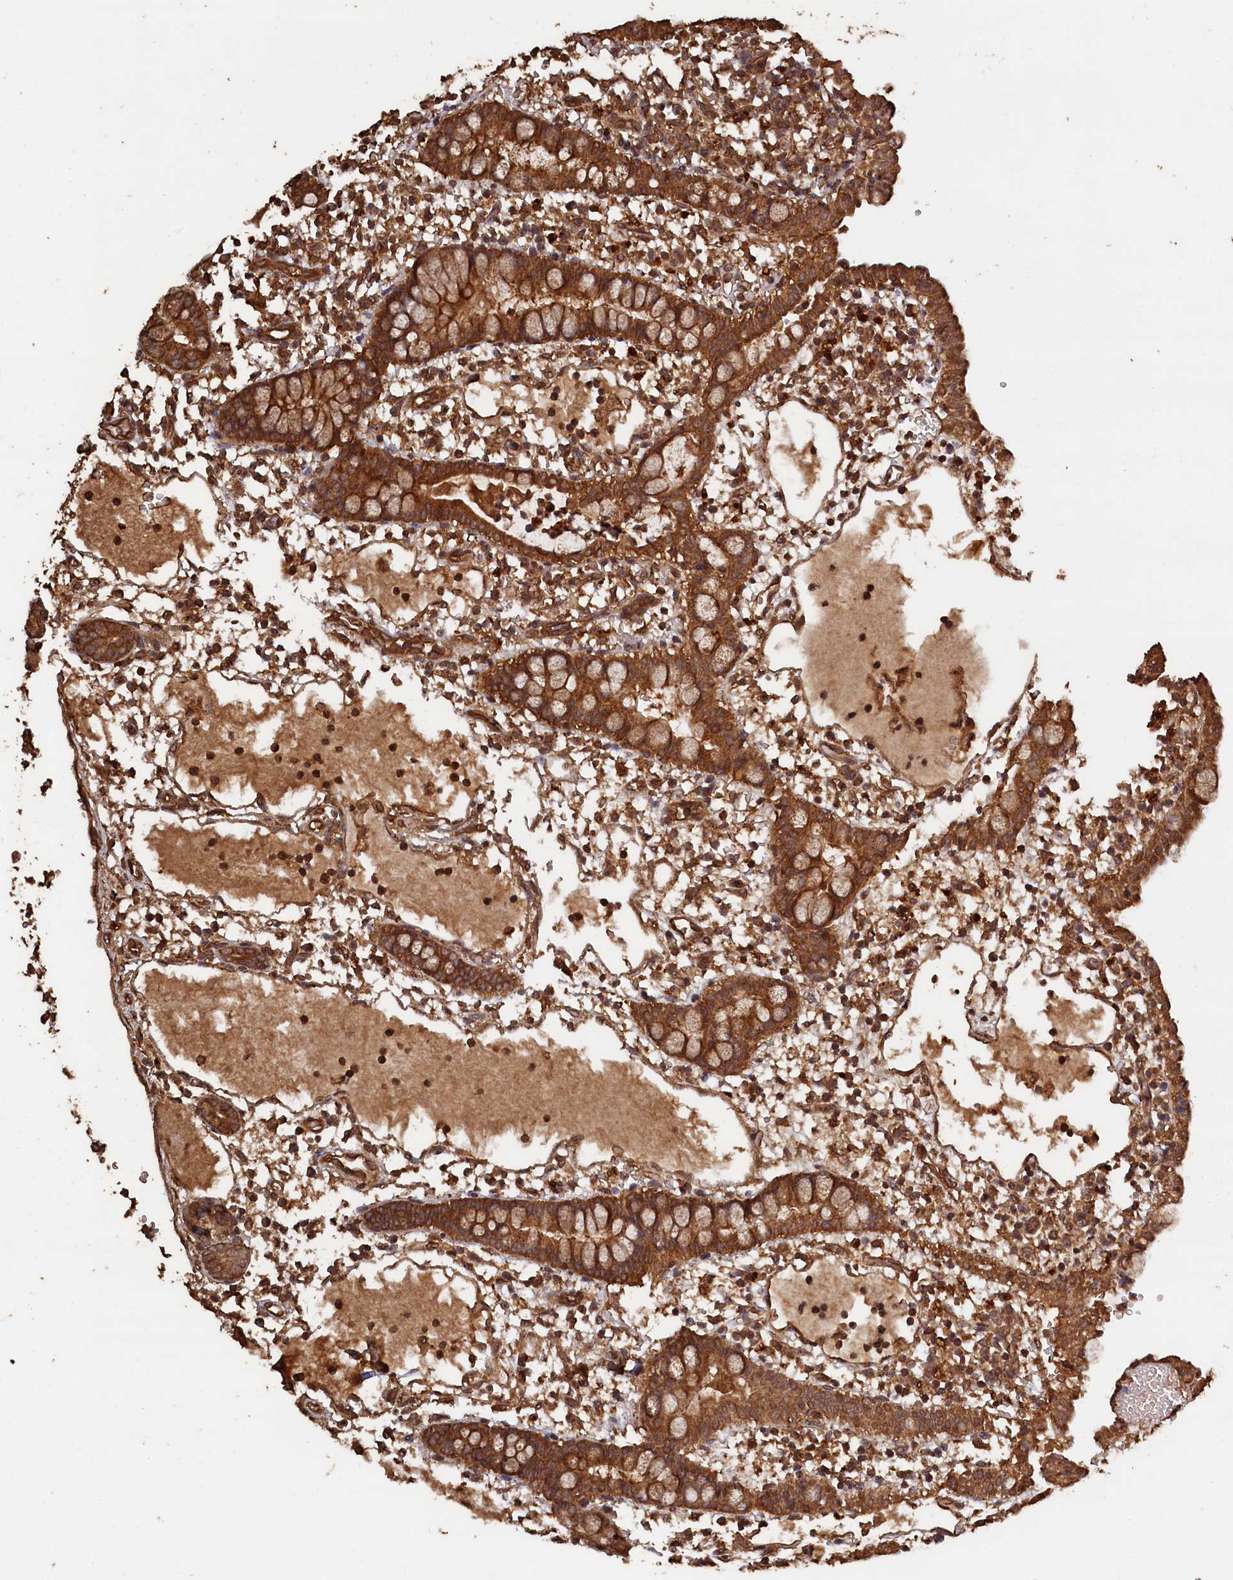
{"staining": {"intensity": "strong", "quantity": ">75%", "location": "cytoplasmic/membranous"}, "tissue": "small intestine", "cell_type": "Glandular cells", "image_type": "normal", "snomed": [{"axis": "morphology", "description": "Normal tissue, NOS"}, {"axis": "morphology", "description": "Developmental malformation"}, {"axis": "topography", "description": "Small intestine"}], "caption": "Glandular cells show high levels of strong cytoplasmic/membranous expression in approximately >75% of cells in normal human small intestine. (DAB IHC, brown staining for protein, blue staining for nuclei).", "gene": "SNX33", "patient": {"sex": "male"}}